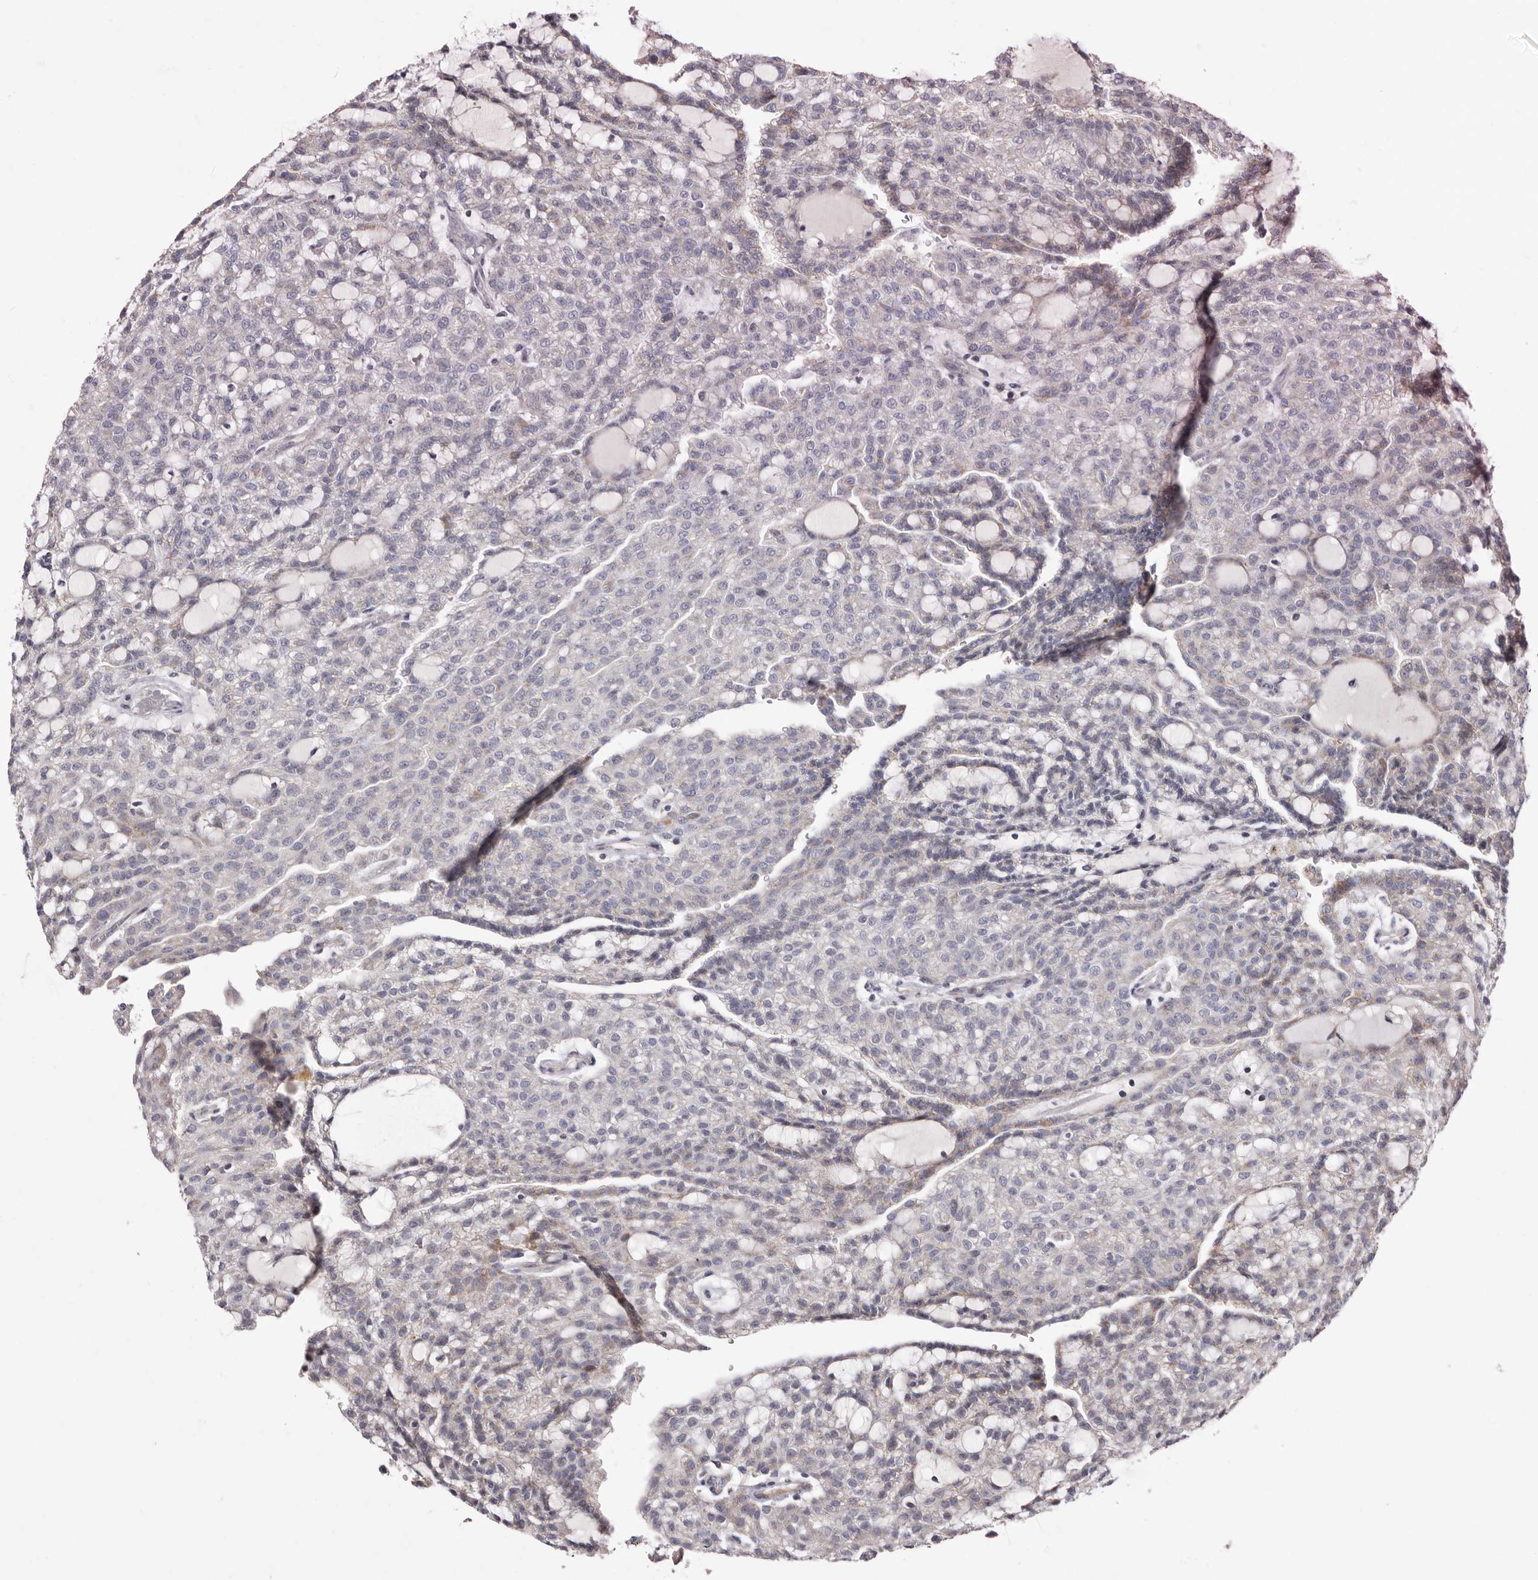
{"staining": {"intensity": "negative", "quantity": "none", "location": "none"}, "tissue": "renal cancer", "cell_type": "Tumor cells", "image_type": "cancer", "snomed": [{"axis": "morphology", "description": "Adenocarcinoma, NOS"}, {"axis": "topography", "description": "Kidney"}], "caption": "An image of human adenocarcinoma (renal) is negative for staining in tumor cells.", "gene": "TIMM17B", "patient": {"sex": "male", "age": 63}}